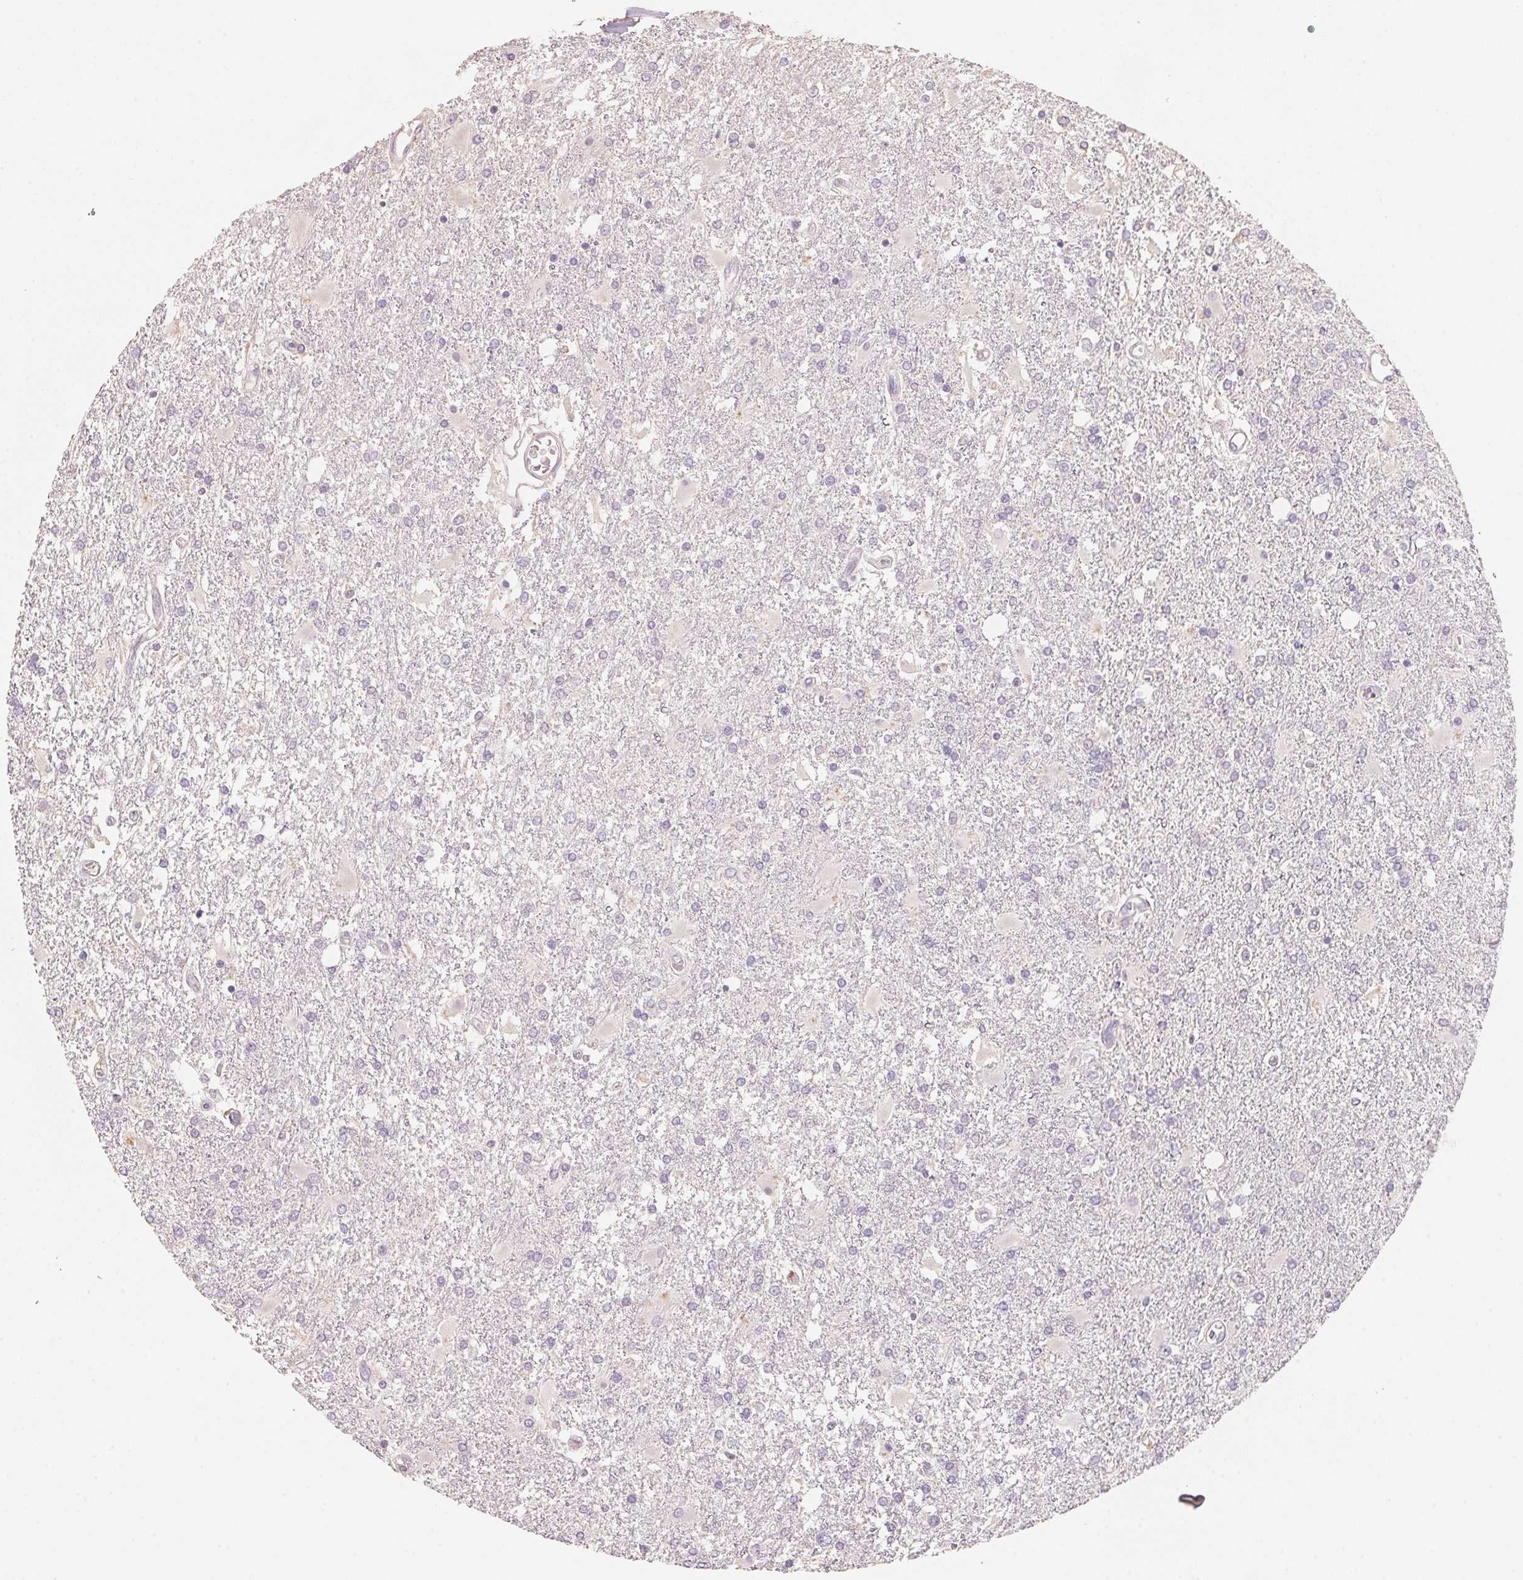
{"staining": {"intensity": "negative", "quantity": "none", "location": "none"}, "tissue": "glioma", "cell_type": "Tumor cells", "image_type": "cancer", "snomed": [{"axis": "morphology", "description": "Glioma, malignant, High grade"}, {"axis": "topography", "description": "Cerebral cortex"}], "caption": "The photomicrograph displays no significant staining in tumor cells of malignant glioma (high-grade). (Brightfield microscopy of DAB (3,3'-diaminobenzidine) IHC at high magnification).", "gene": "TREH", "patient": {"sex": "male", "age": 79}}